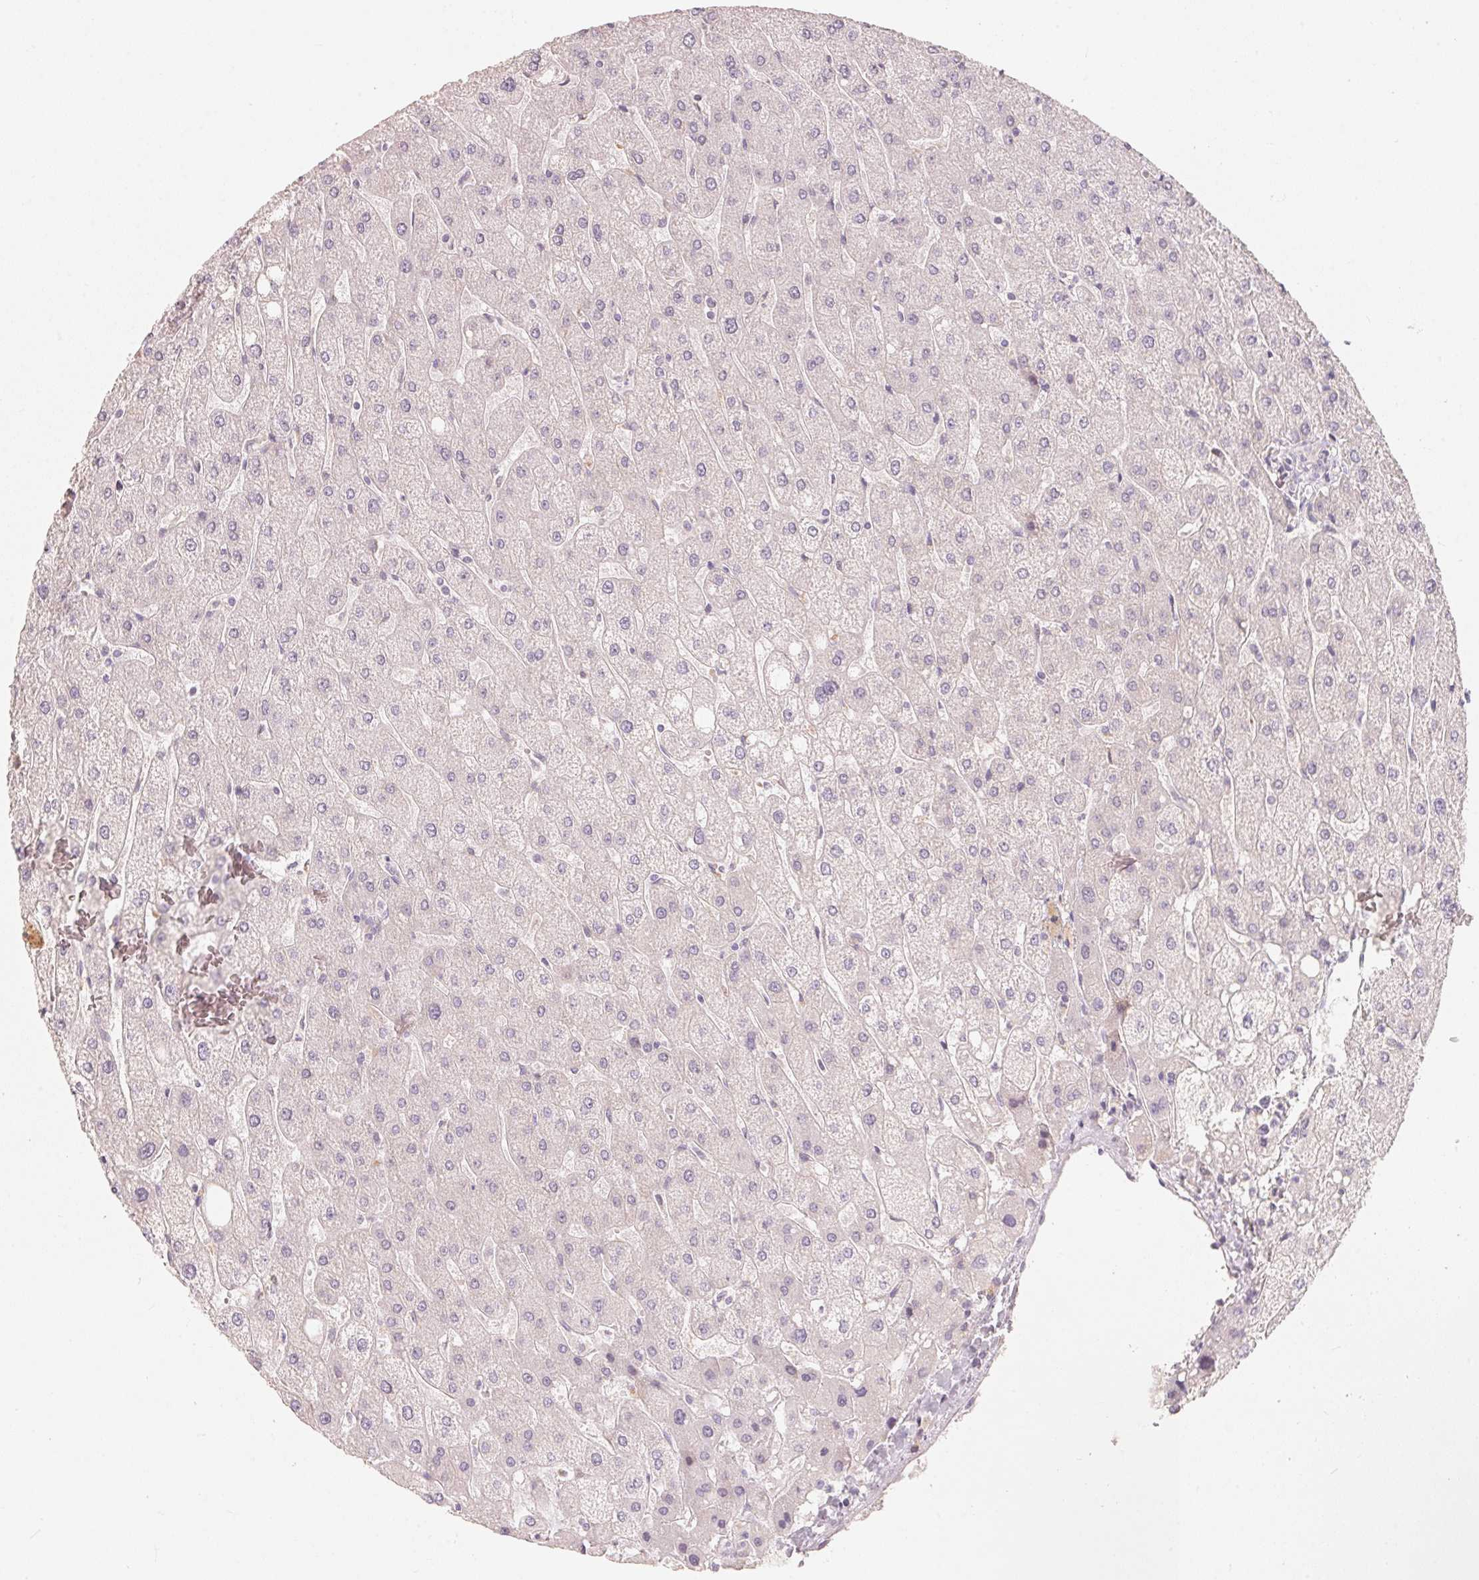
{"staining": {"intensity": "negative", "quantity": "none", "location": "none"}, "tissue": "liver", "cell_type": "Cholangiocytes", "image_type": "normal", "snomed": [{"axis": "morphology", "description": "Normal tissue, NOS"}, {"axis": "topography", "description": "Liver"}], "caption": "Immunohistochemical staining of benign human liver displays no significant expression in cholangiocytes. (DAB IHC visualized using brightfield microscopy, high magnification).", "gene": "TP53AIP1", "patient": {"sex": "male", "age": 67}}